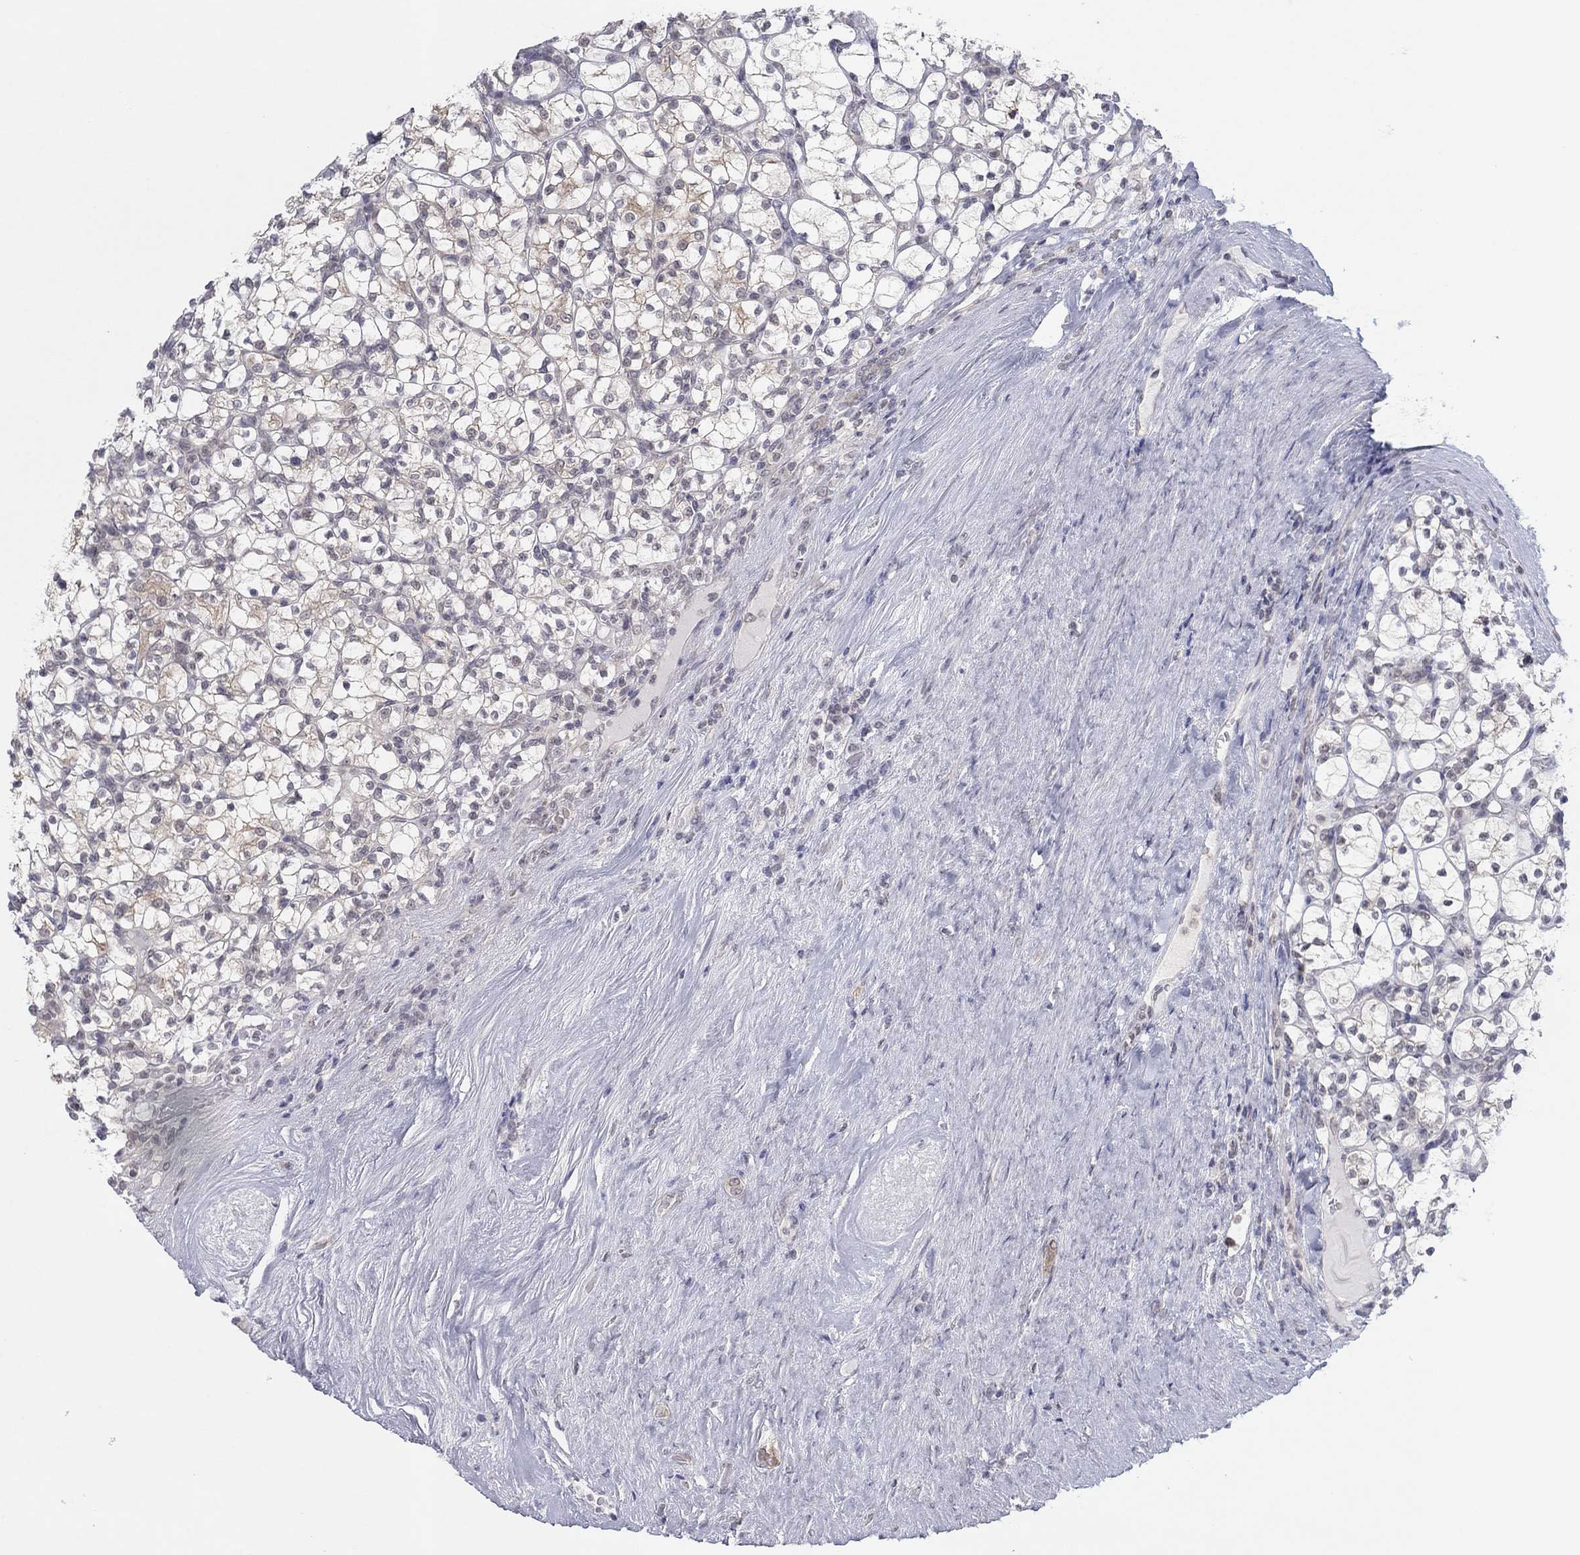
{"staining": {"intensity": "weak", "quantity": "<25%", "location": "cytoplasmic/membranous"}, "tissue": "renal cancer", "cell_type": "Tumor cells", "image_type": "cancer", "snomed": [{"axis": "morphology", "description": "Adenocarcinoma, NOS"}, {"axis": "topography", "description": "Kidney"}], "caption": "Immunohistochemistry micrograph of neoplastic tissue: renal adenocarcinoma stained with DAB displays no significant protein expression in tumor cells.", "gene": "SLC22A2", "patient": {"sex": "female", "age": 89}}